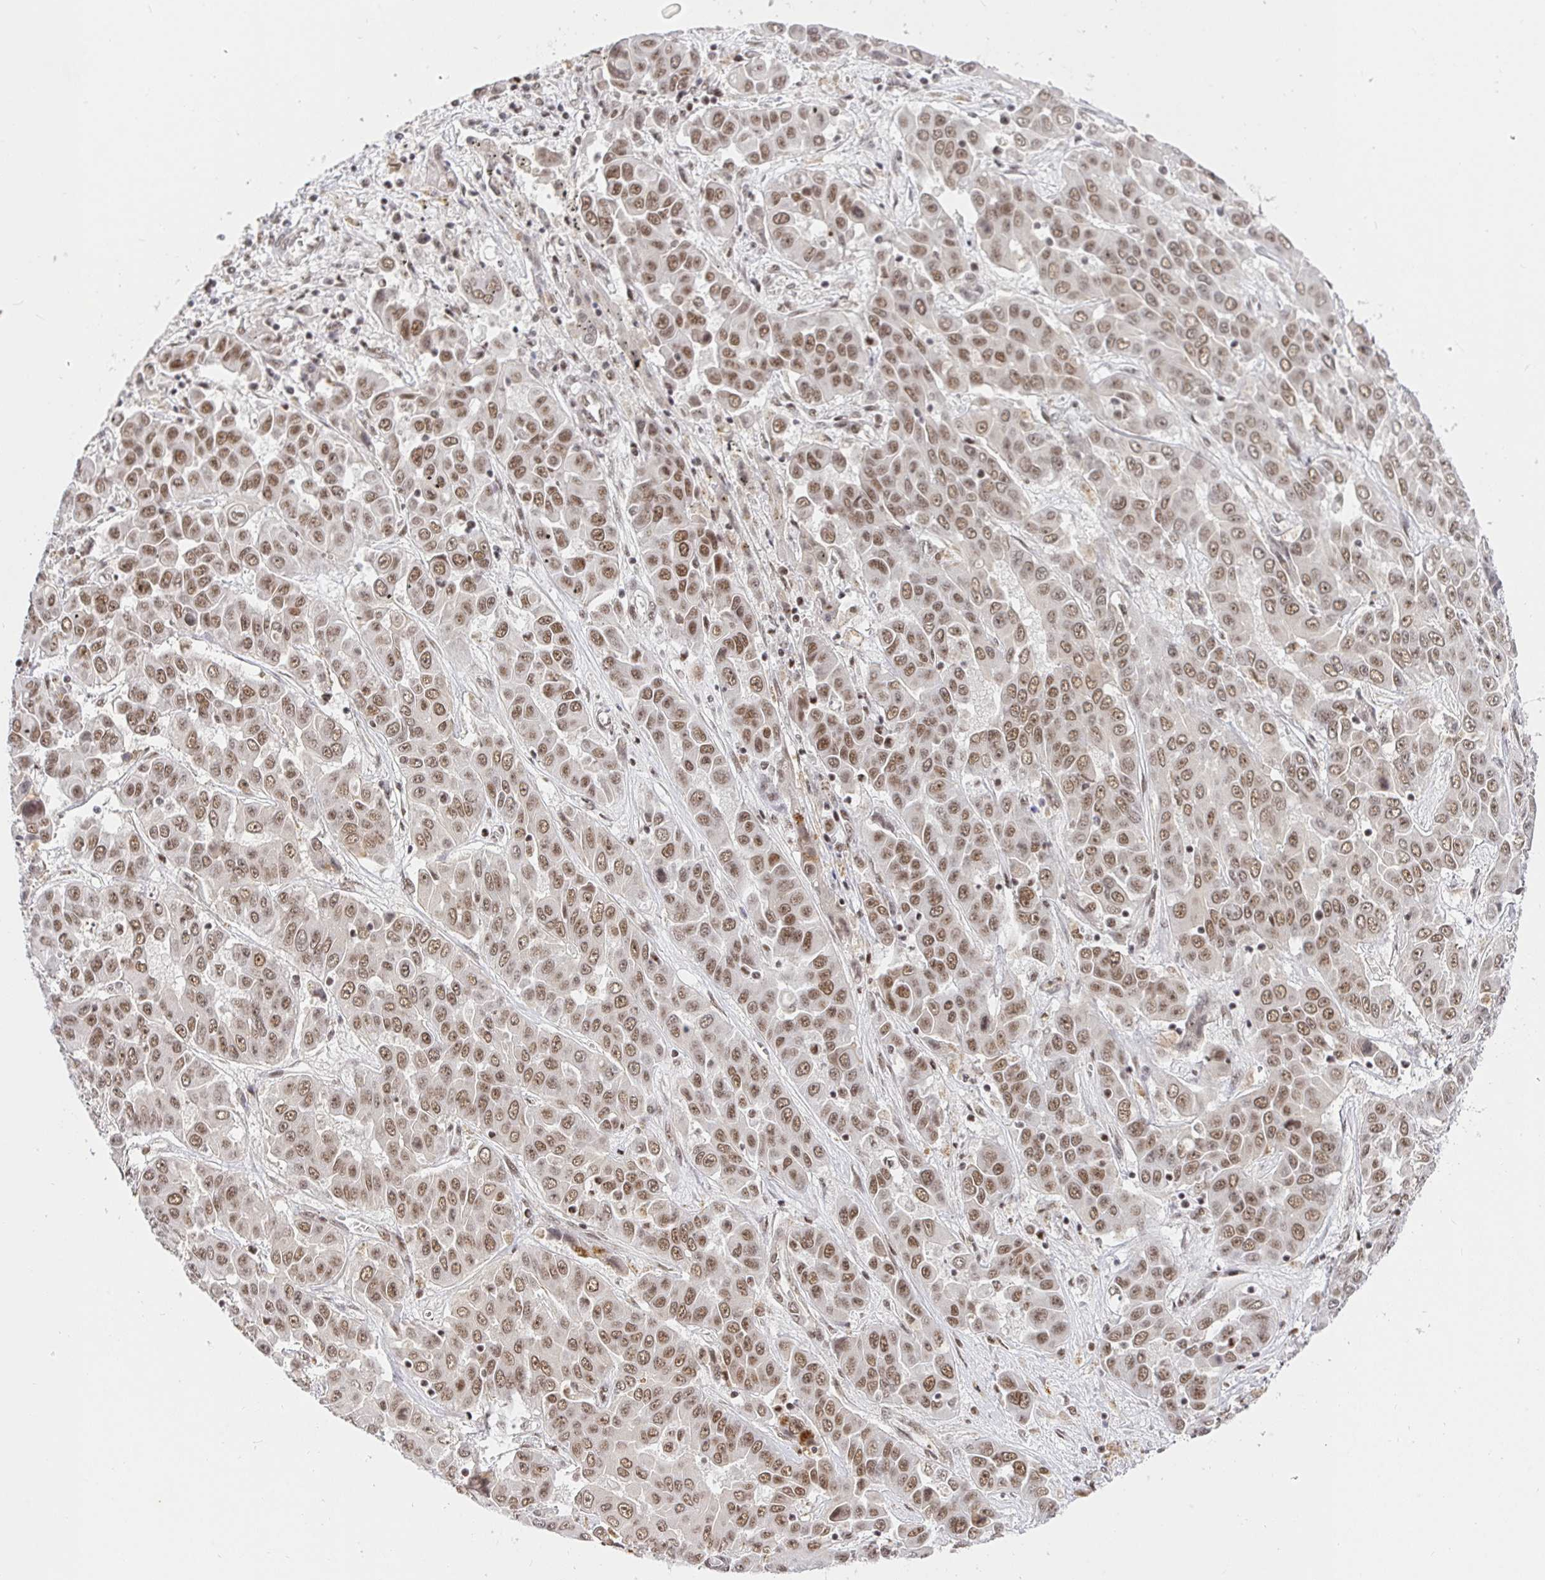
{"staining": {"intensity": "moderate", "quantity": ">75%", "location": "nuclear"}, "tissue": "liver cancer", "cell_type": "Tumor cells", "image_type": "cancer", "snomed": [{"axis": "morphology", "description": "Cholangiocarcinoma"}, {"axis": "topography", "description": "Liver"}], "caption": "Human liver cholangiocarcinoma stained with a brown dye reveals moderate nuclear positive positivity in about >75% of tumor cells.", "gene": "USF1", "patient": {"sex": "female", "age": 52}}